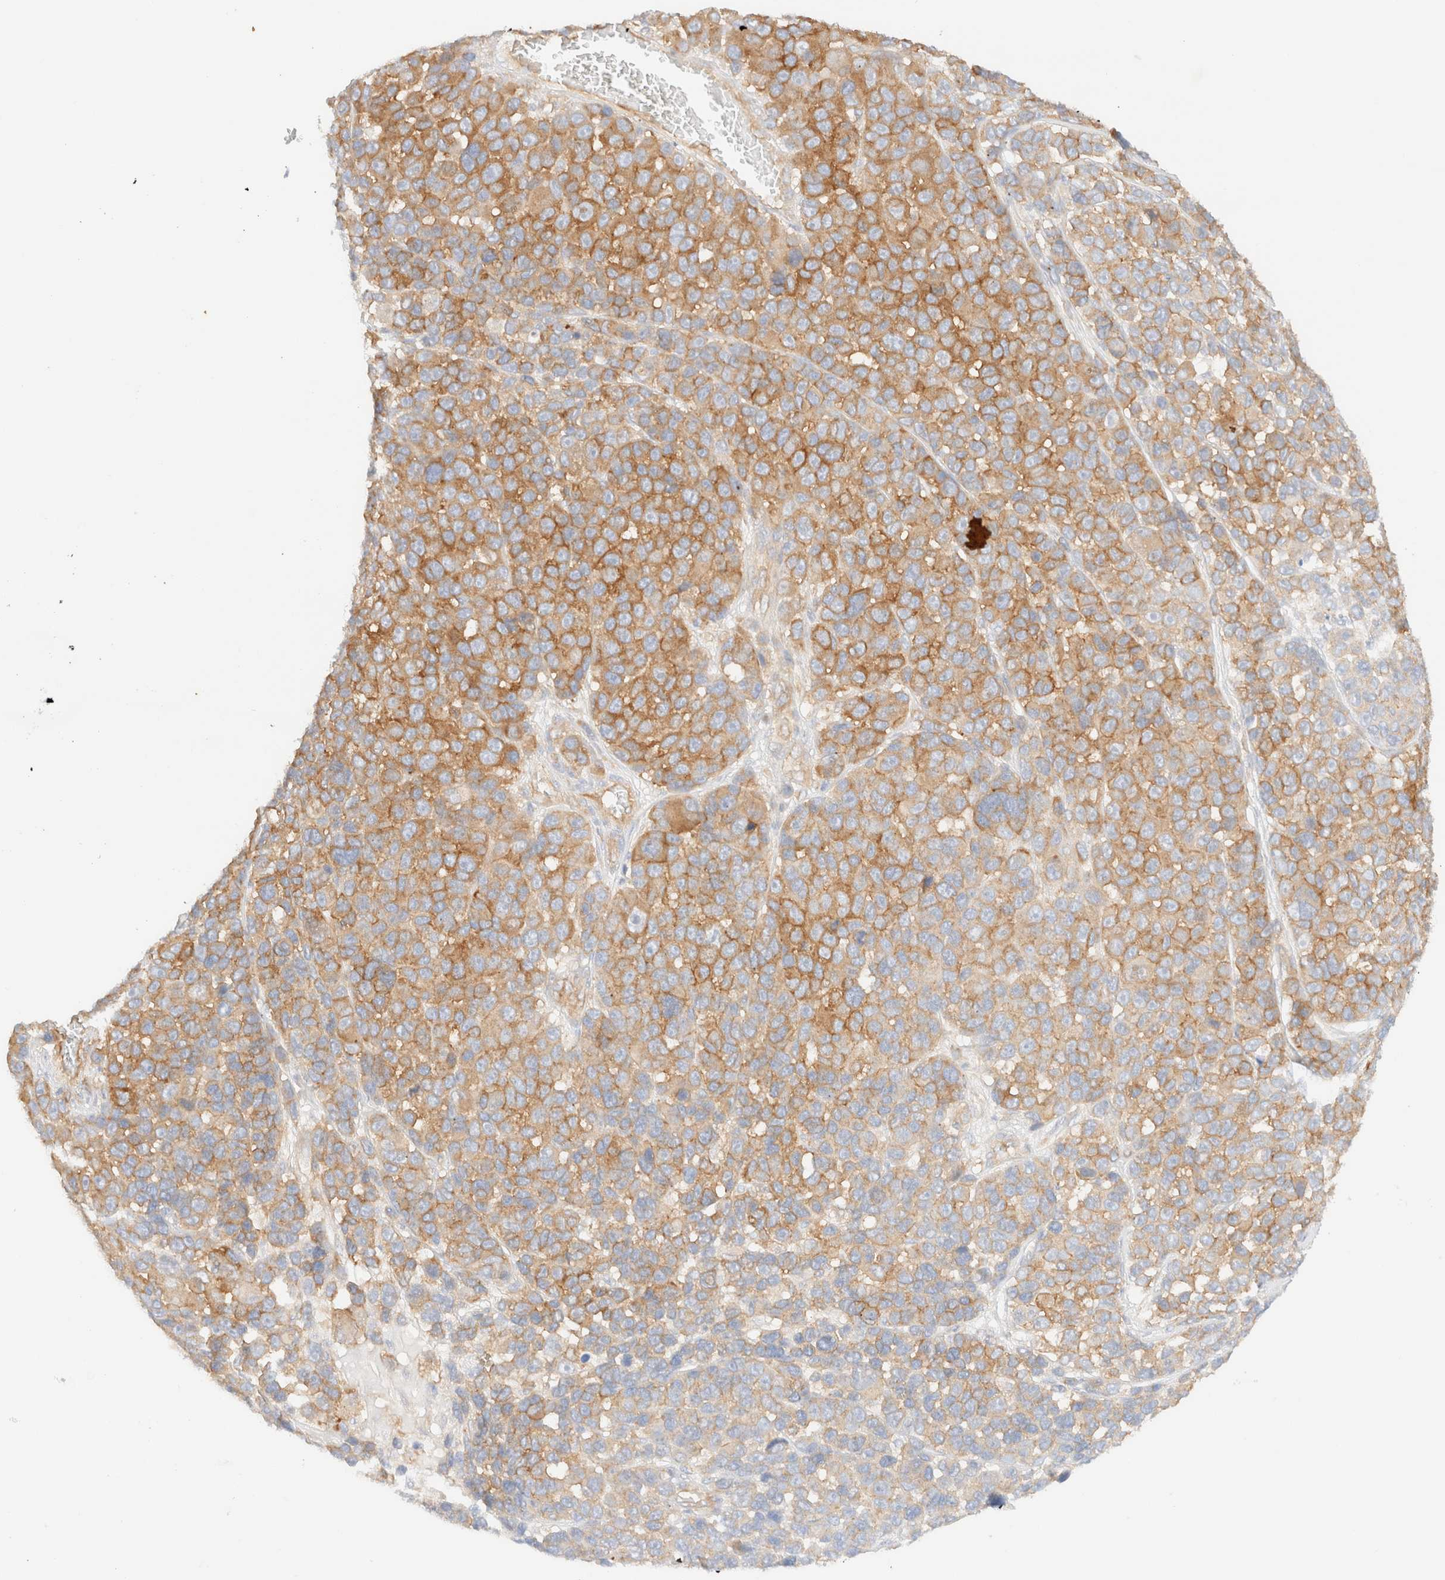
{"staining": {"intensity": "moderate", "quantity": "25%-75%", "location": "cytoplasmic/membranous"}, "tissue": "melanoma", "cell_type": "Tumor cells", "image_type": "cancer", "snomed": [{"axis": "morphology", "description": "Malignant melanoma, NOS"}, {"axis": "topography", "description": "Skin"}], "caption": "This image reveals immunohistochemistry (IHC) staining of human malignant melanoma, with medium moderate cytoplasmic/membranous positivity in about 25%-75% of tumor cells.", "gene": "MYO10", "patient": {"sex": "male", "age": 53}}